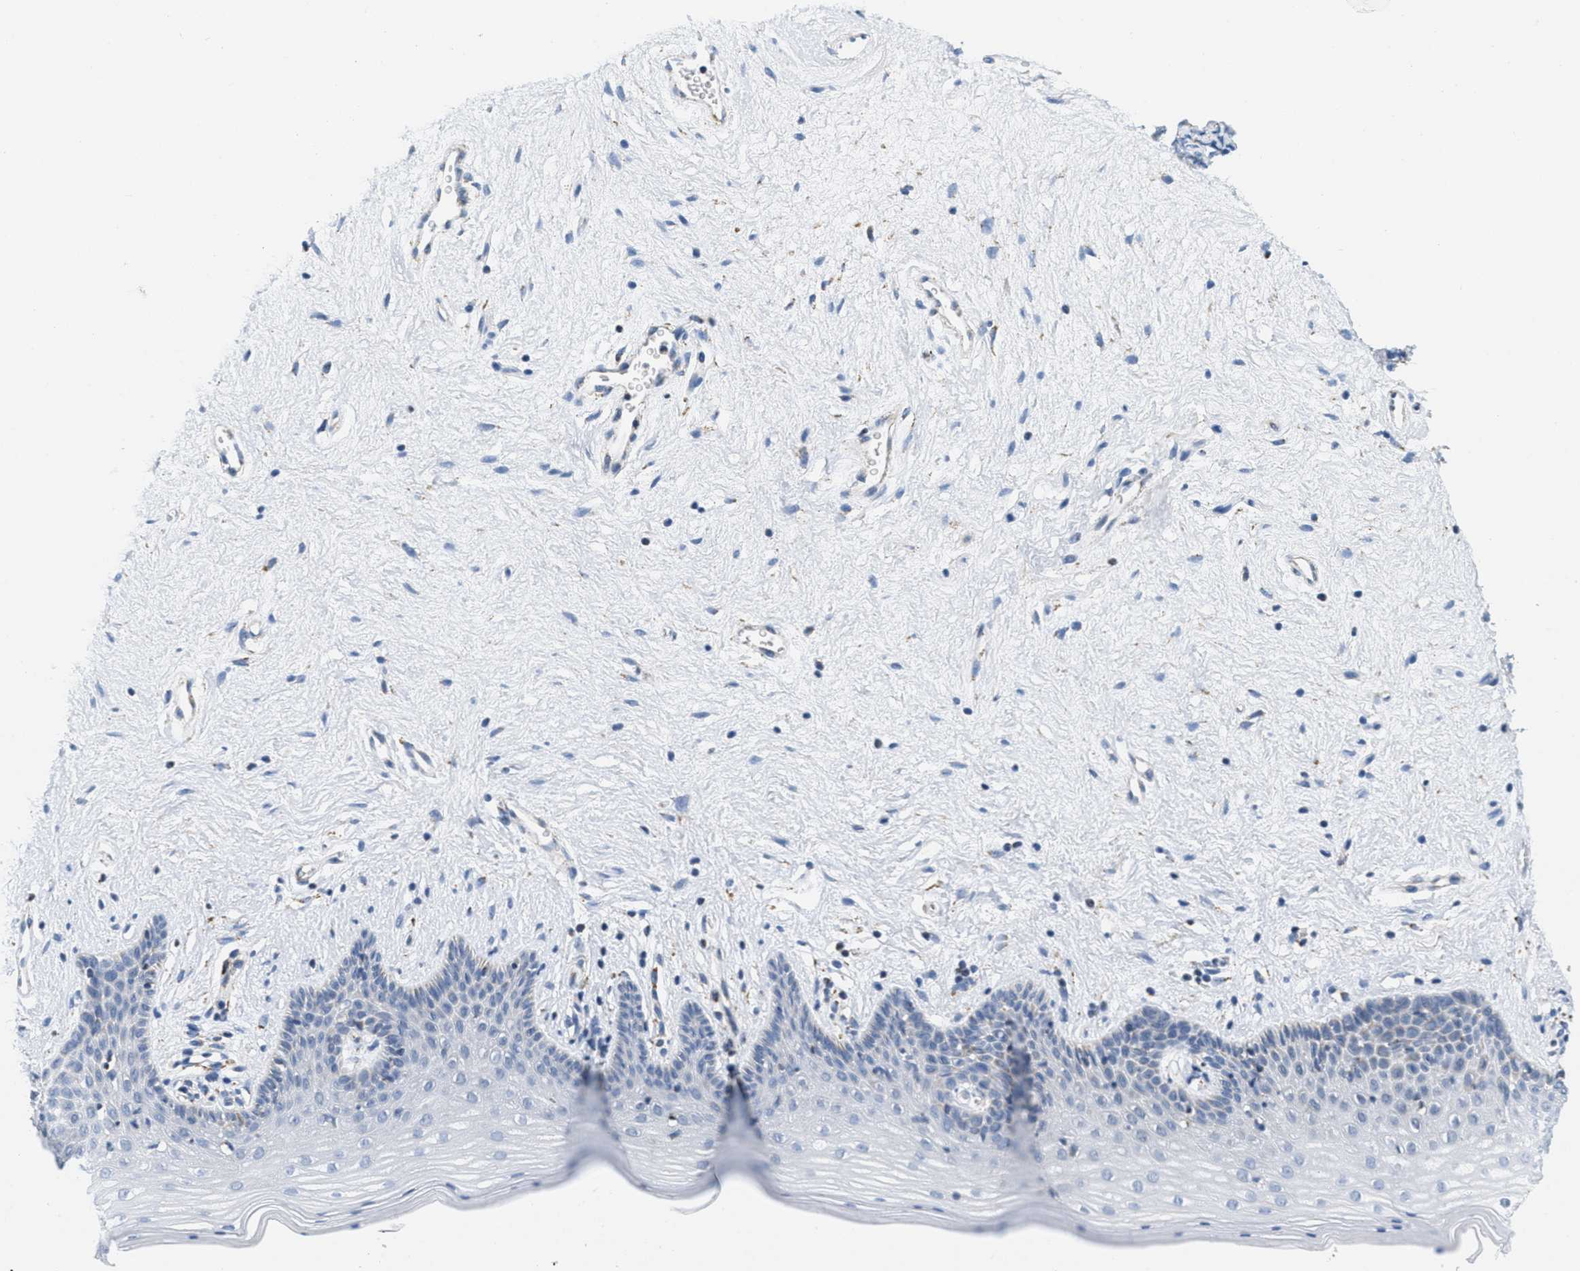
{"staining": {"intensity": "negative", "quantity": "none", "location": "none"}, "tissue": "vagina", "cell_type": "Squamous epithelial cells", "image_type": "normal", "snomed": [{"axis": "morphology", "description": "Normal tissue, NOS"}, {"axis": "topography", "description": "Vagina"}], "caption": "The immunohistochemistry histopathology image has no significant positivity in squamous epithelial cells of vagina.", "gene": "KCNJ5", "patient": {"sex": "female", "age": 44}}